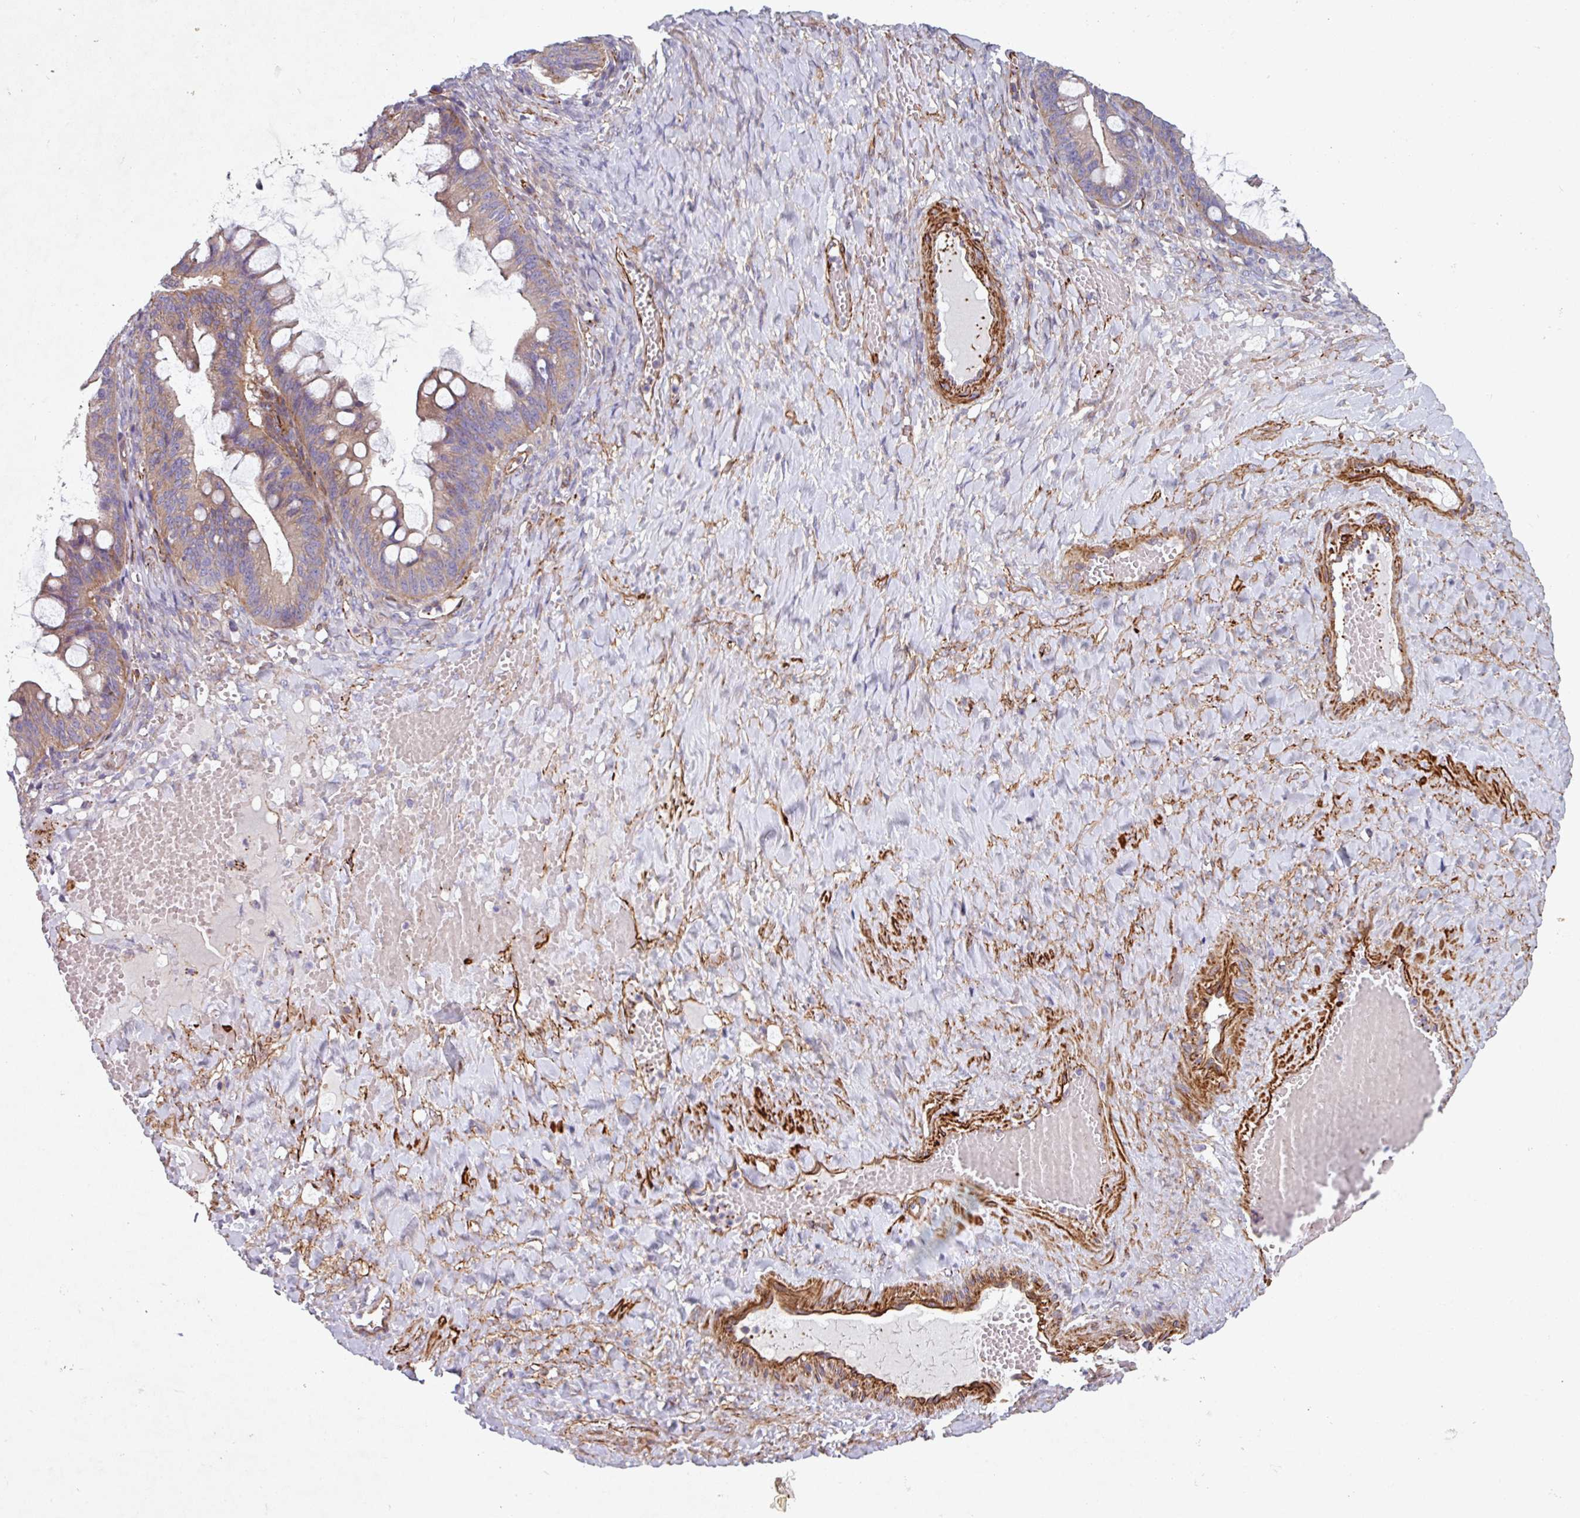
{"staining": {"intensity": "weak", "quantity": "25%-75%", "location": "cytoplasmic/membranous"}, "tissue": "ovarian cancer", "cell_type": "Tumor cells", "image_type": "cancer", "snomed": [{"axis": "morphology", "description": "Cystadenocarcinoma, mucinous, NOS"}, {"axis": "topography", "description": "Ovary"}], "caption": "Protein staining of ovarian cancer tissue shows weak cytoplasmic/membranous positivity in about 25%-75% of tumor cells. (DAB (3,3'-diaminobenzidine) = brown stain, brightfield microscopy at high magnification).", "gene": "ATP2C2", "patient": {"sex": "female", "age": 73}}